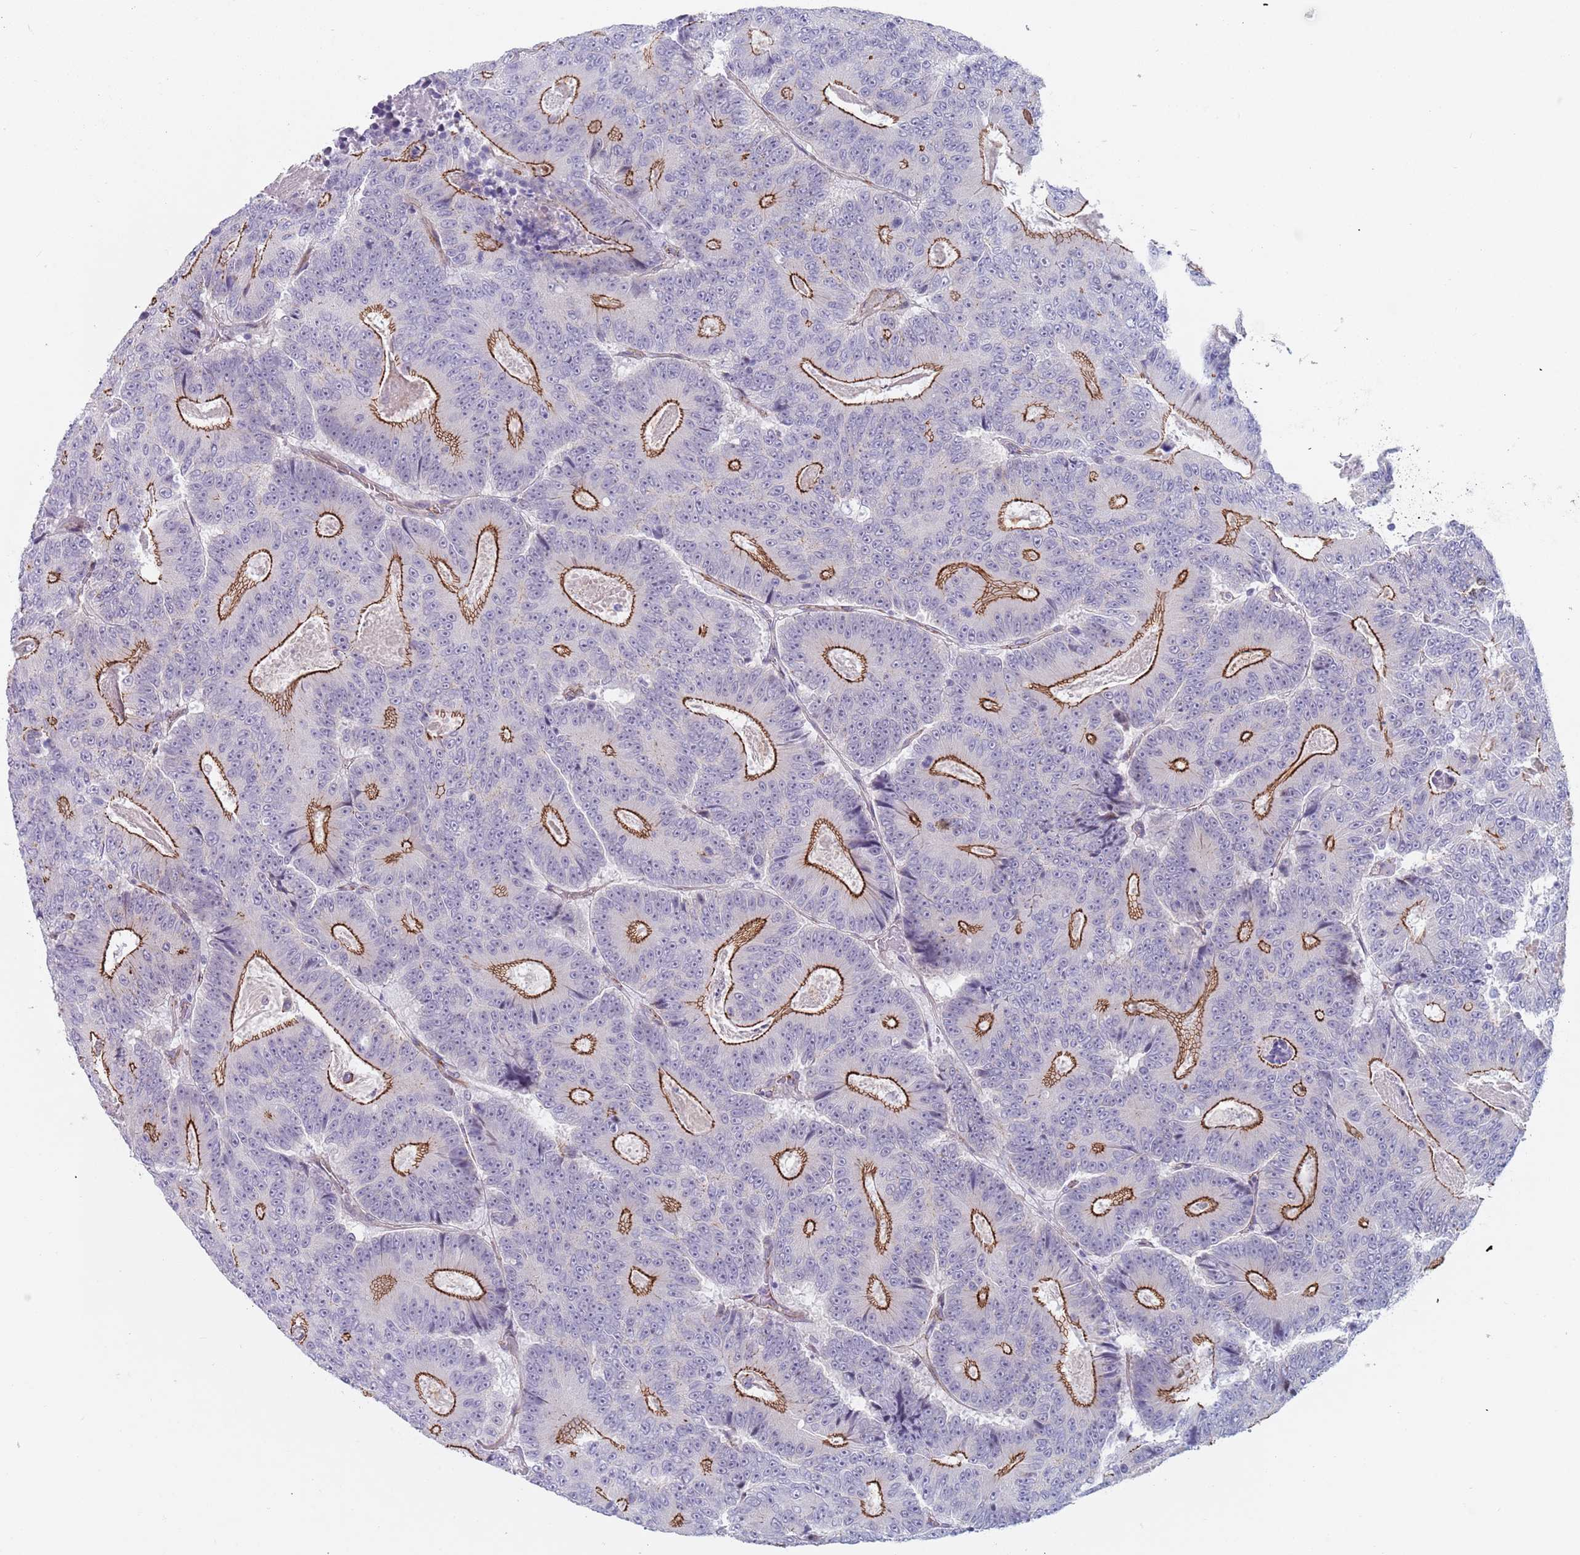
{"staining": {"intensity": "strong", "quantity": "25%-75%", "location": "cytoplasmic/membranous"}, "tissue": "colorectal cancer", "cell_type": "Tumor cells", "image_type": "cancer", "snomed": [{"axis": "morphology", "description": "Adenocarcinoma, NOS"}, {"axis": "topography", "description": "Colon"}], "caption": "Colorectal cancer (adenocarcinoma) stained with a protein marker demonstrates strong staining in tumor cells.", "gene": "OR5A2", "patient": {"sex": "male", "age": 83}}